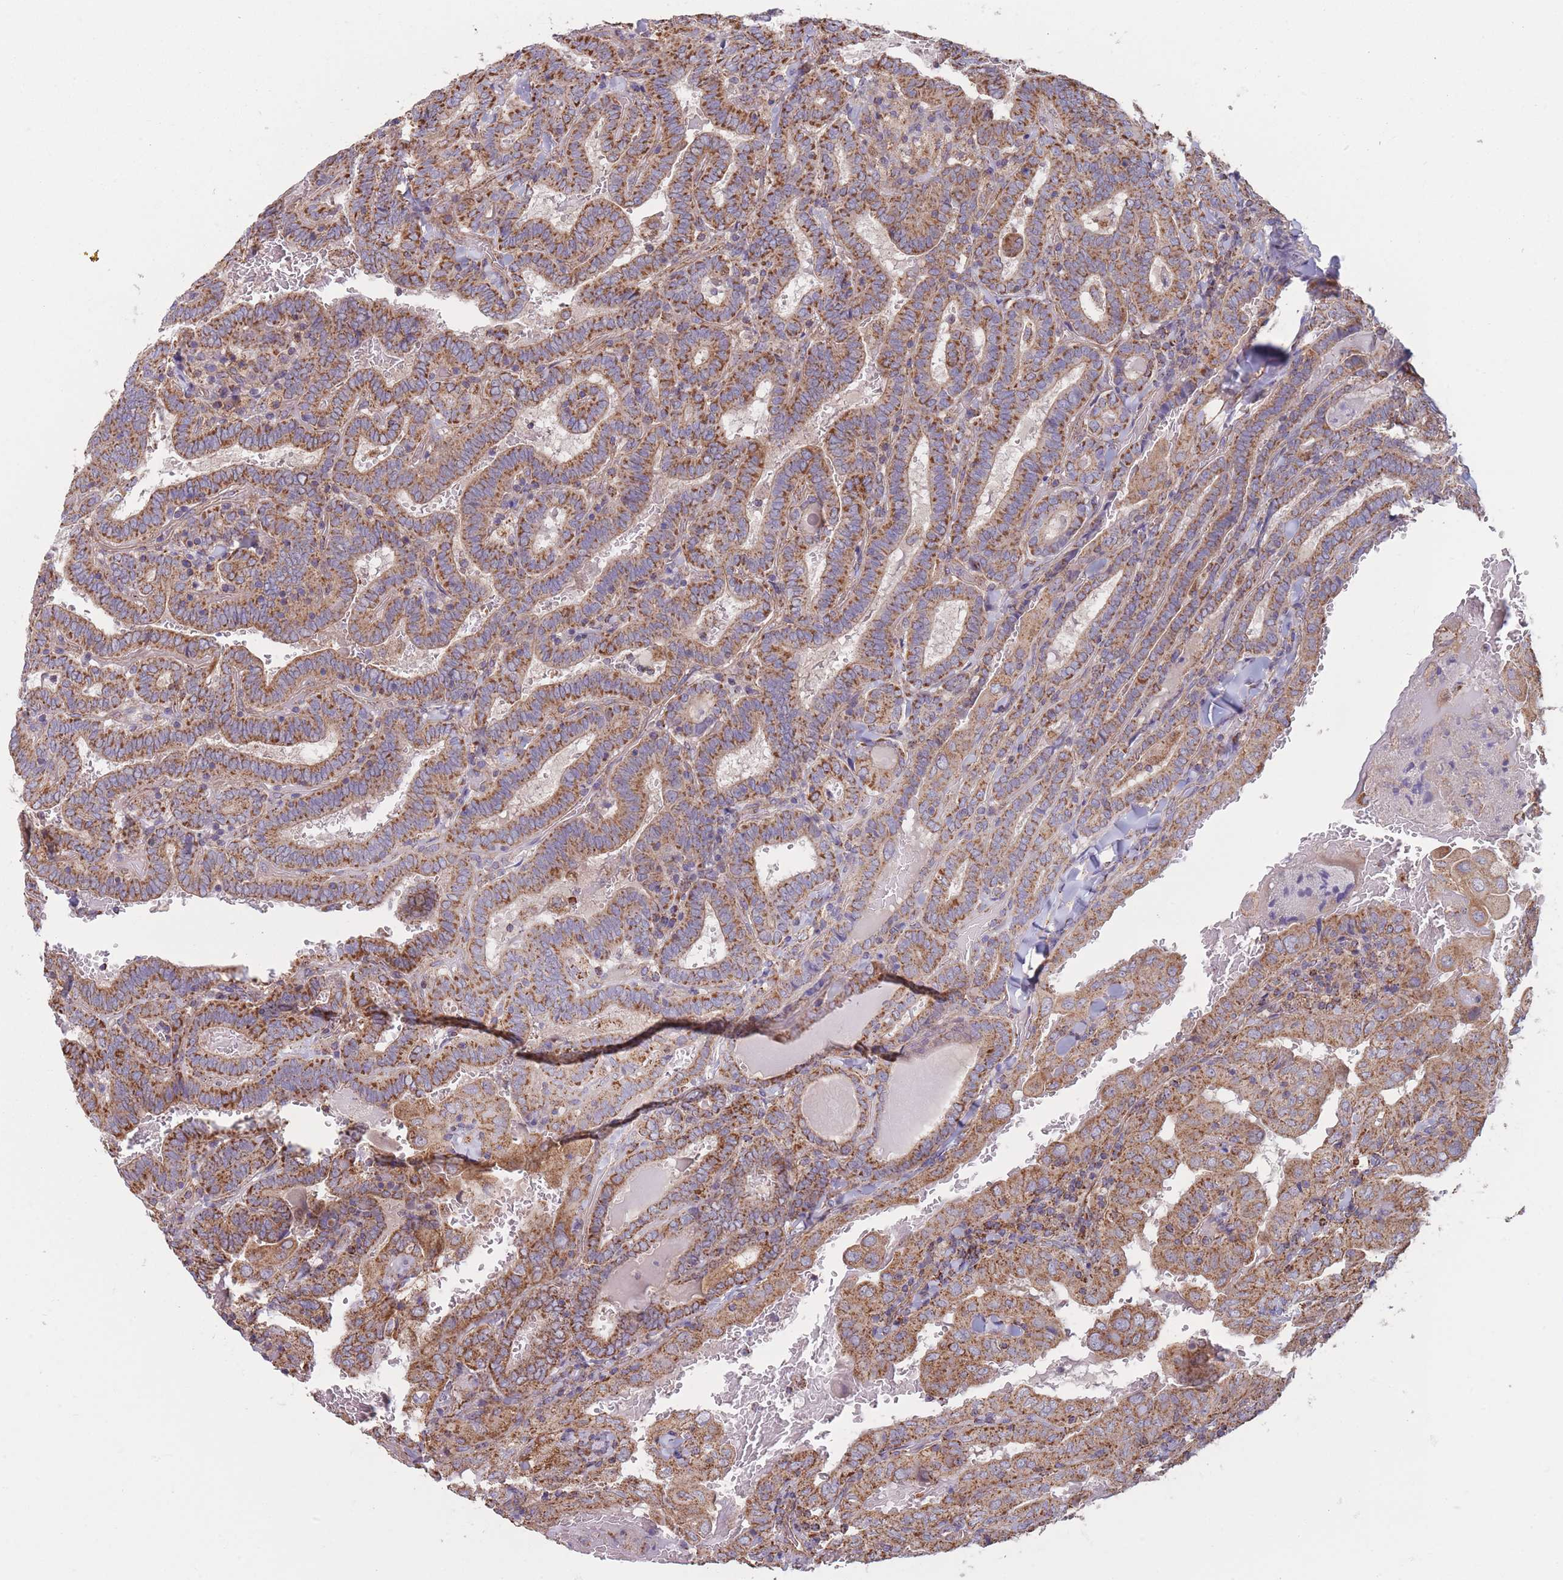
{"staining": {"intensity": "moderate", "quantity": ">75%", "location": "cytoplasmic/membranous"}, "tissue": "thyroid cancer", "cell_type": "Tumor cells", "image_type": "cancer", "snomed": [{"axis": "morphology", "description": "Papillary adenocarcinoma, NOS"}, {"axis": "topography", "description": "Thyroid gland"}], "caption": "The immunohistochemical stain labels moderate cytoplasmic/membranous staining in tumor cells of thyroid papillary adenocarcinoma tissue.", "gene": "KIF16B", "patient": {"sex": "female", "age": 72}}